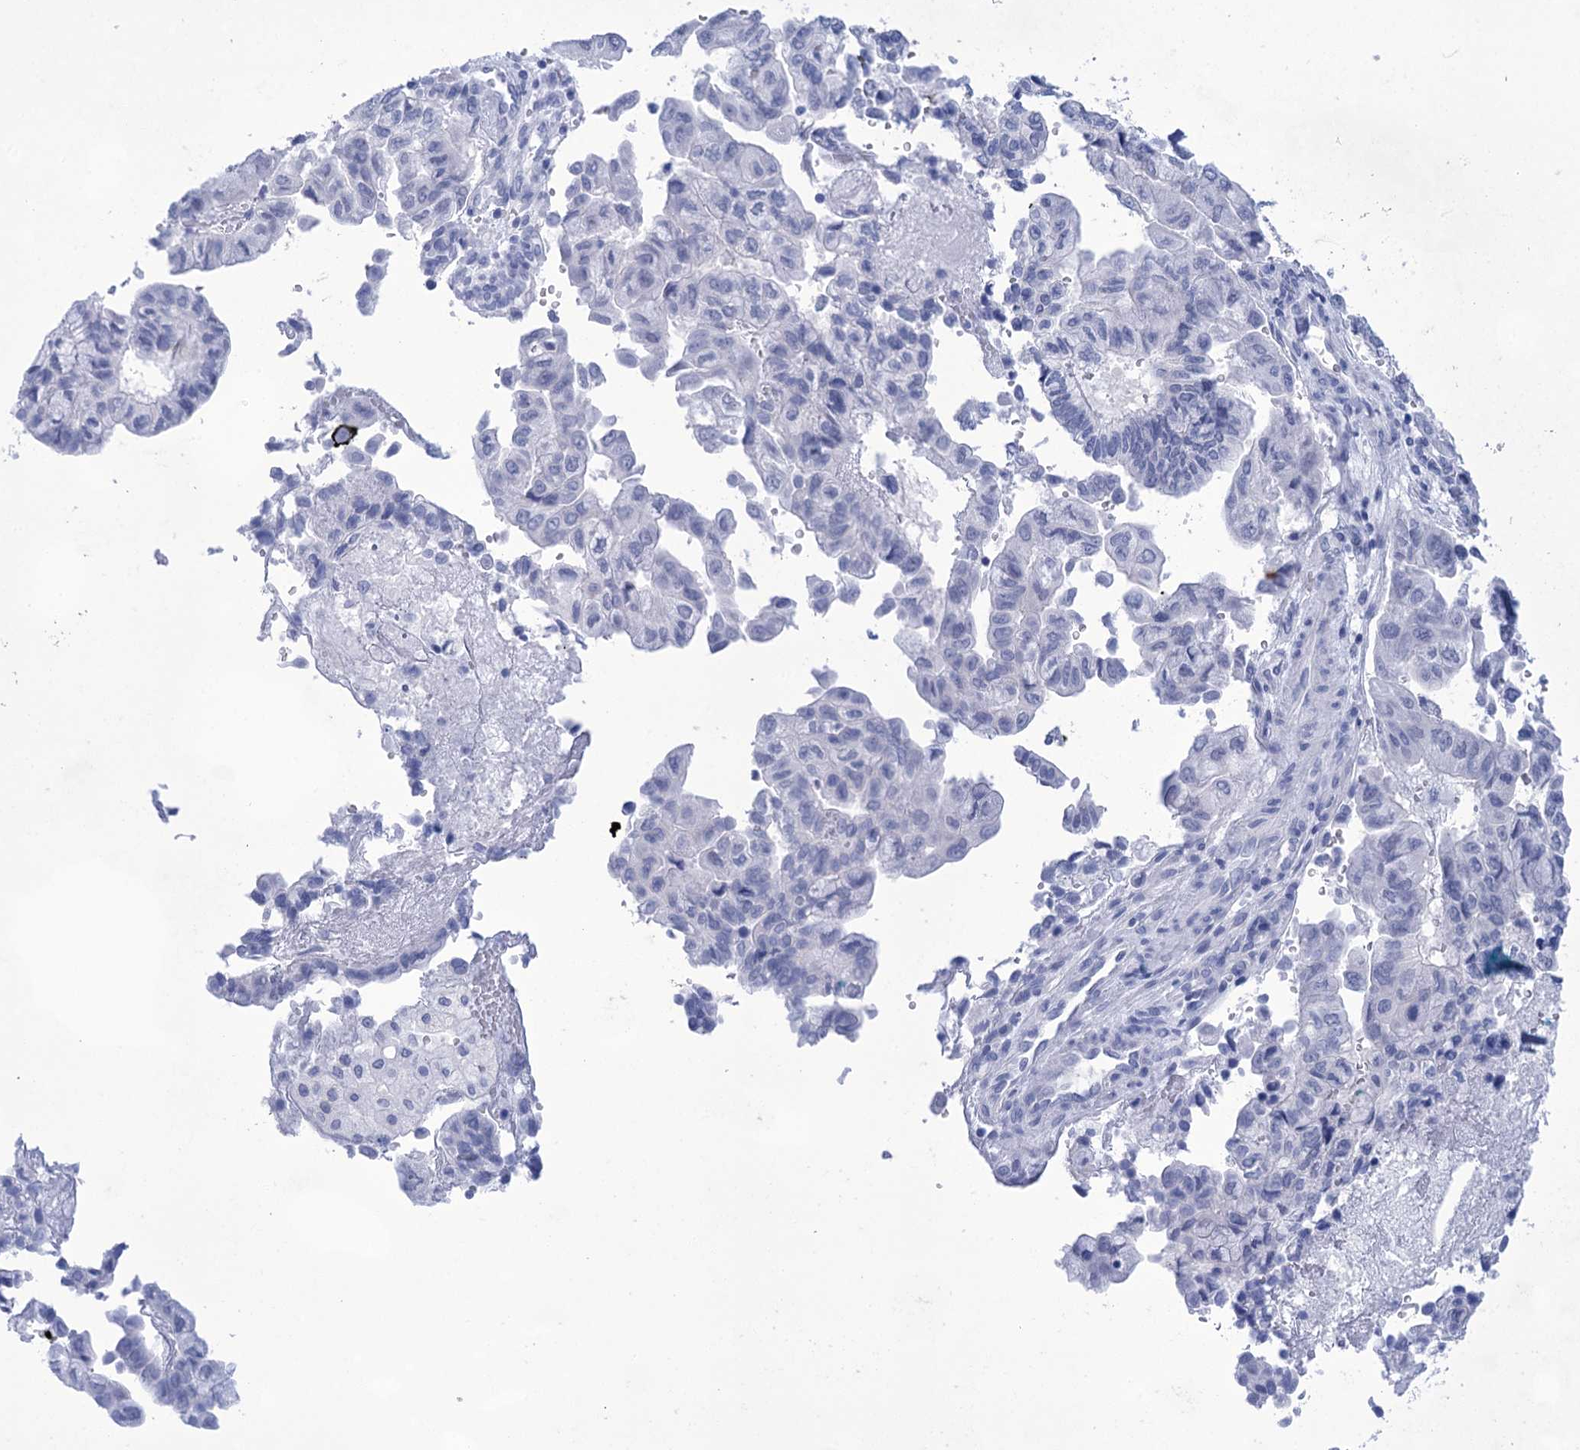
{"staining": {"intensity": "negative", "quantity": "none", "location": "none"}, "tissue": "pancreatic cancer", "cell_type": "Tumor cells", "image_type": "cancer", "snomed": [{"axis": "morphology", "description": "Adenocarcinoma, NOS"}, {"axis": "topography", "description": "Pancreas"}], "caption": "The histopathology image demonstrates no staining of tumor cells in adenocarcinoma (pancreatic).", "gene": "LALBA", "patient": {"sex": "male", "age": 51}}